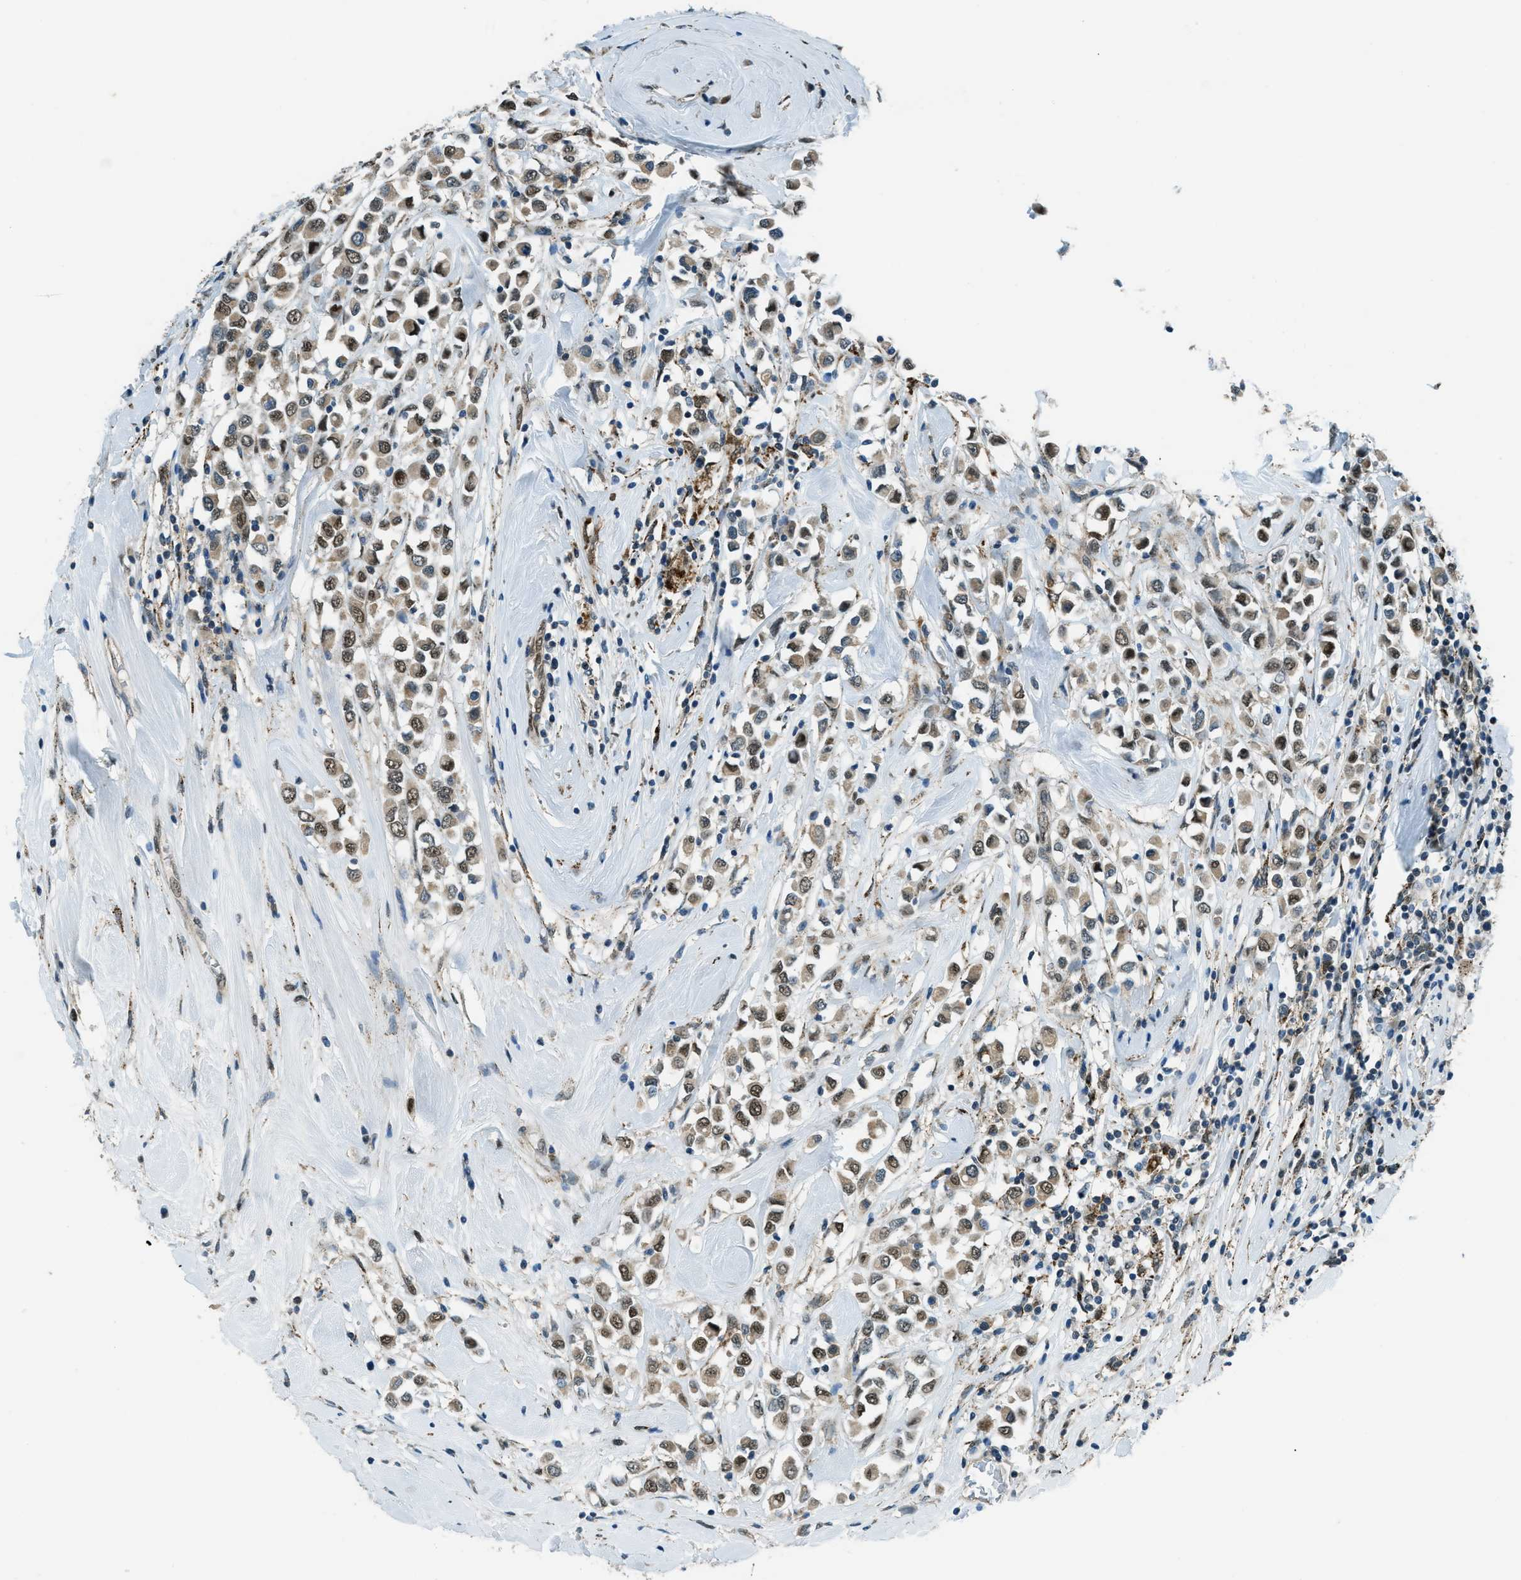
{"staining": {"intensity": "moderate", "quantity": "25%-75%", "location": "cytoplasmic/membranous,nuclear"}, "tissue": "breast cancer", "cell_type": "Tumor cells", "image_type": "cancer", "snomed": [{"axis": "morphology", "description": "Duct carcinoma"}, {"axis": "topography", "description": "Breast"}], "caption": "Immunohistochemistry (IHC) image of human breast cancer (infiltrating ductal carcinoma) stained for a protein (brown), which shows medium levels of moderate cytoplasmic/membranous and nuclear positivity in about 25%-75% of tumor cells.", "gene": "NPEPL1", "patient": {"sex": "female", "age": 61}}